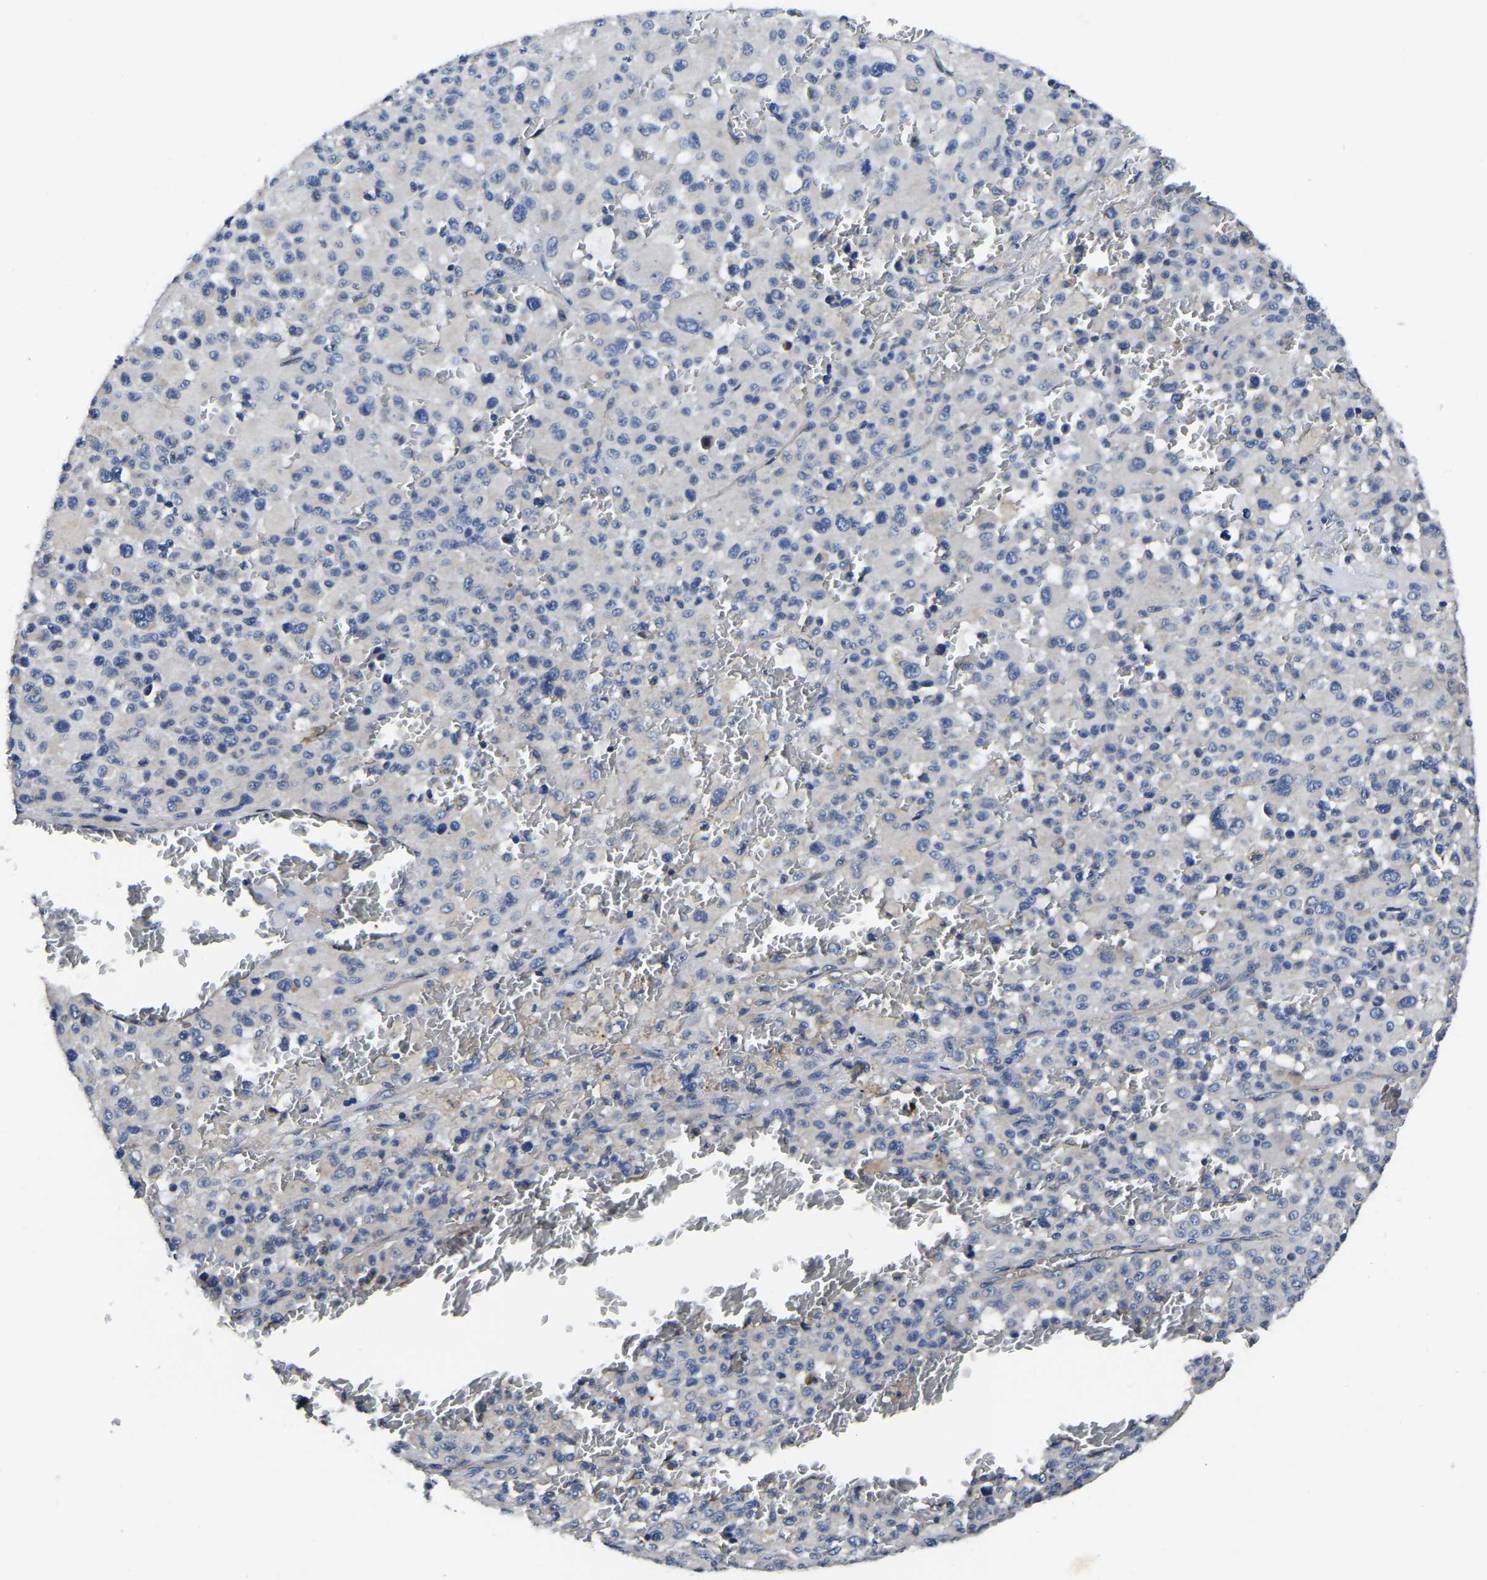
{"staining": {"intensity": "negative", "quantity": "none", "location": "none"}, "tissue": "melanoma", "cell_type": "Tumor cells", "image_type": "cancer", "snomed": [{"axis": "morphology", "description": "Malignant melanoma, Metastatic site"}, {"axis": "topography", "description": "Skin"}], "caption": "High magnification brightfield microscopy of melanoma stained with DAB (3,3'-diaminobenzidine) (brown) and counterstained with hematoxylin (blue): tumor cells show no significant staining.", "gene": "KCTD17", "patient": {"sex": "female", "age": 74}}